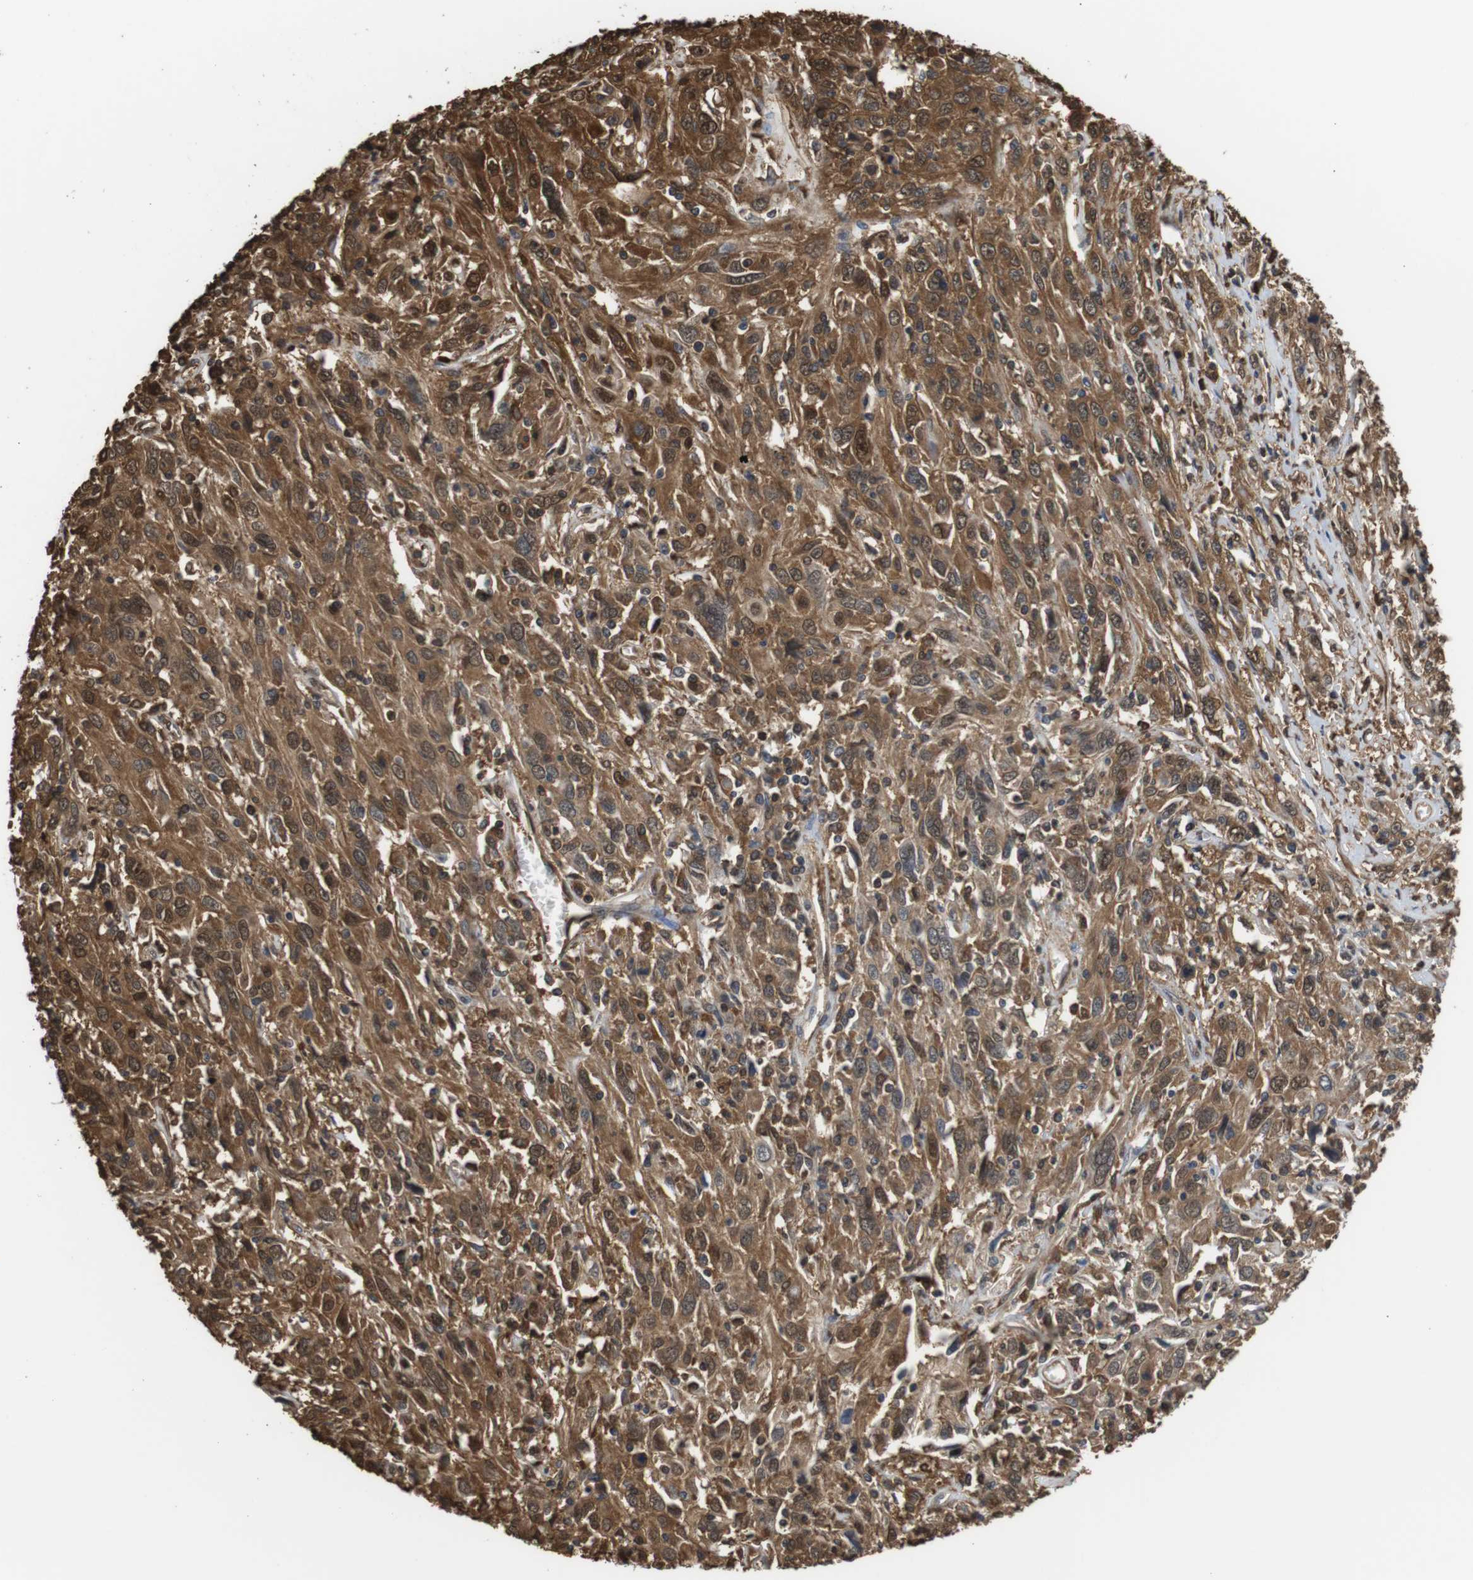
{"staining": {"intensity": "moderate", "quantity": ">75%", "location": "cytoplasmic/membranous,nuclear"}, "tissue": "cervical cancer", "cell_type": "Tumor cells", "image_type": "cancer", "snomed": [{"axis": "morphology", "description": "Squamous cell carcinoma, NOS"}, {"axis": "topography", "description": "Cervix"}], "caption": "Immunohistochemistry (IHC) staining of cervical cancer (squamous cell carcinoma), which displays medium levels of moderate cytoplasmic/membranous and nuclear positivity in approximately >75% of tumor cells indicating moderate cytoplasmic/membranous and nuclear protein staining. The staining was performed using DAB (3,3'-diaminobenzidine) (brown) for protein detection and nuclei were counterstained in hematoxylin (blue).", "gene": "LDHA", "patient": {"sex": "female", "age": 46}}